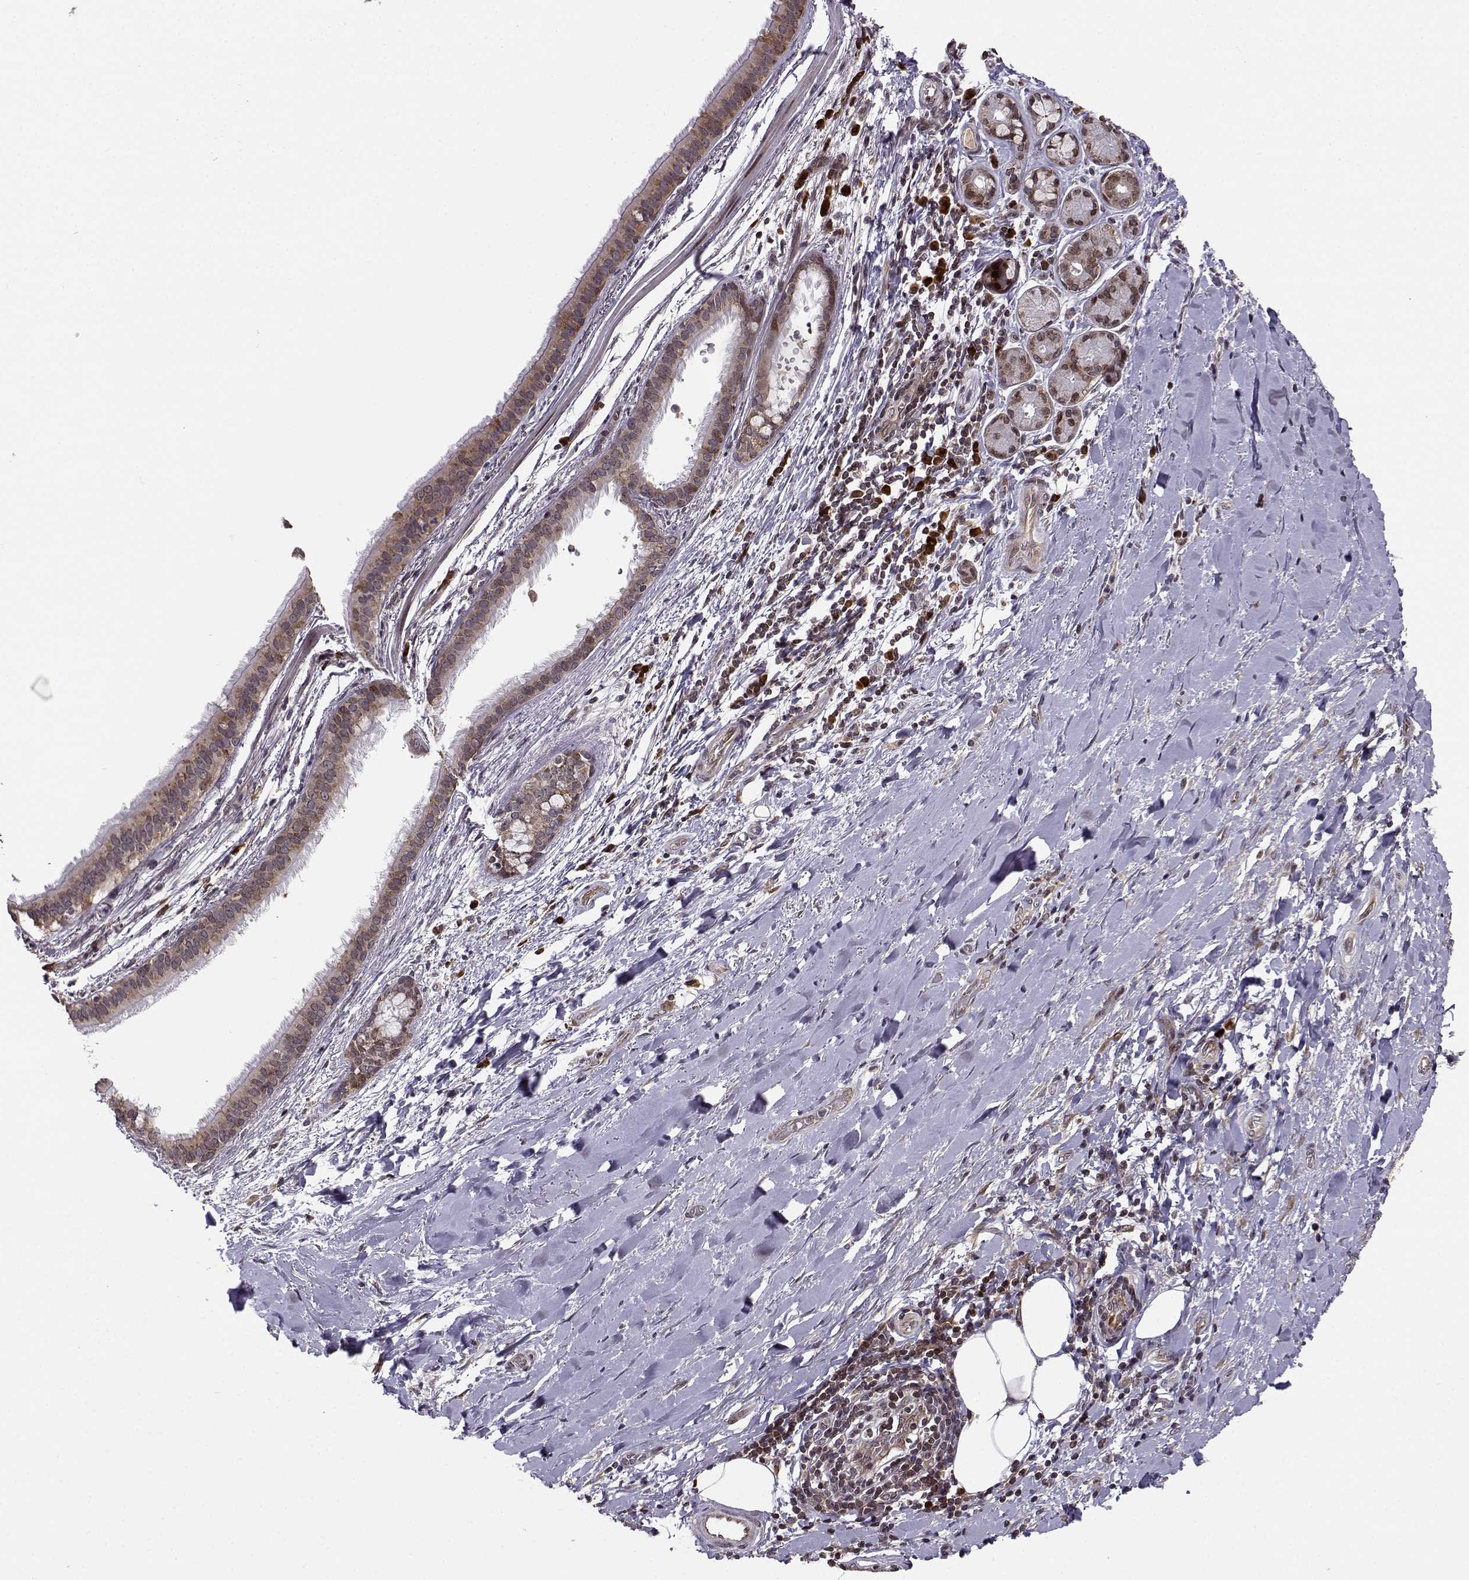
{"staining": {"intensity": "weak", "quantity": ">75%", "location": "cytoplasmic/membranous"}, "tissue": "bronchus", "cell_type": "Respiratory epithelial cells", "image_type": "normal", "snomed": [{"axis": "morphology", "description": "Normal tissue, NOS"}, {"axis": "morphology", "description": "Squamous cell carcinoma, NOS"}, {"axis": "topography", "description": "Bronchus"}, {"axis": "topography", "description": "Lung"}], "caption": "Immunohistochemical staining of normal human bronchus reveals weak cytoplasmic/membranous protein positivity in approximately >75% of respiratory epithelial cells.", "gene": "RPL31", "patient": {"sex": "male", "age": 69}}